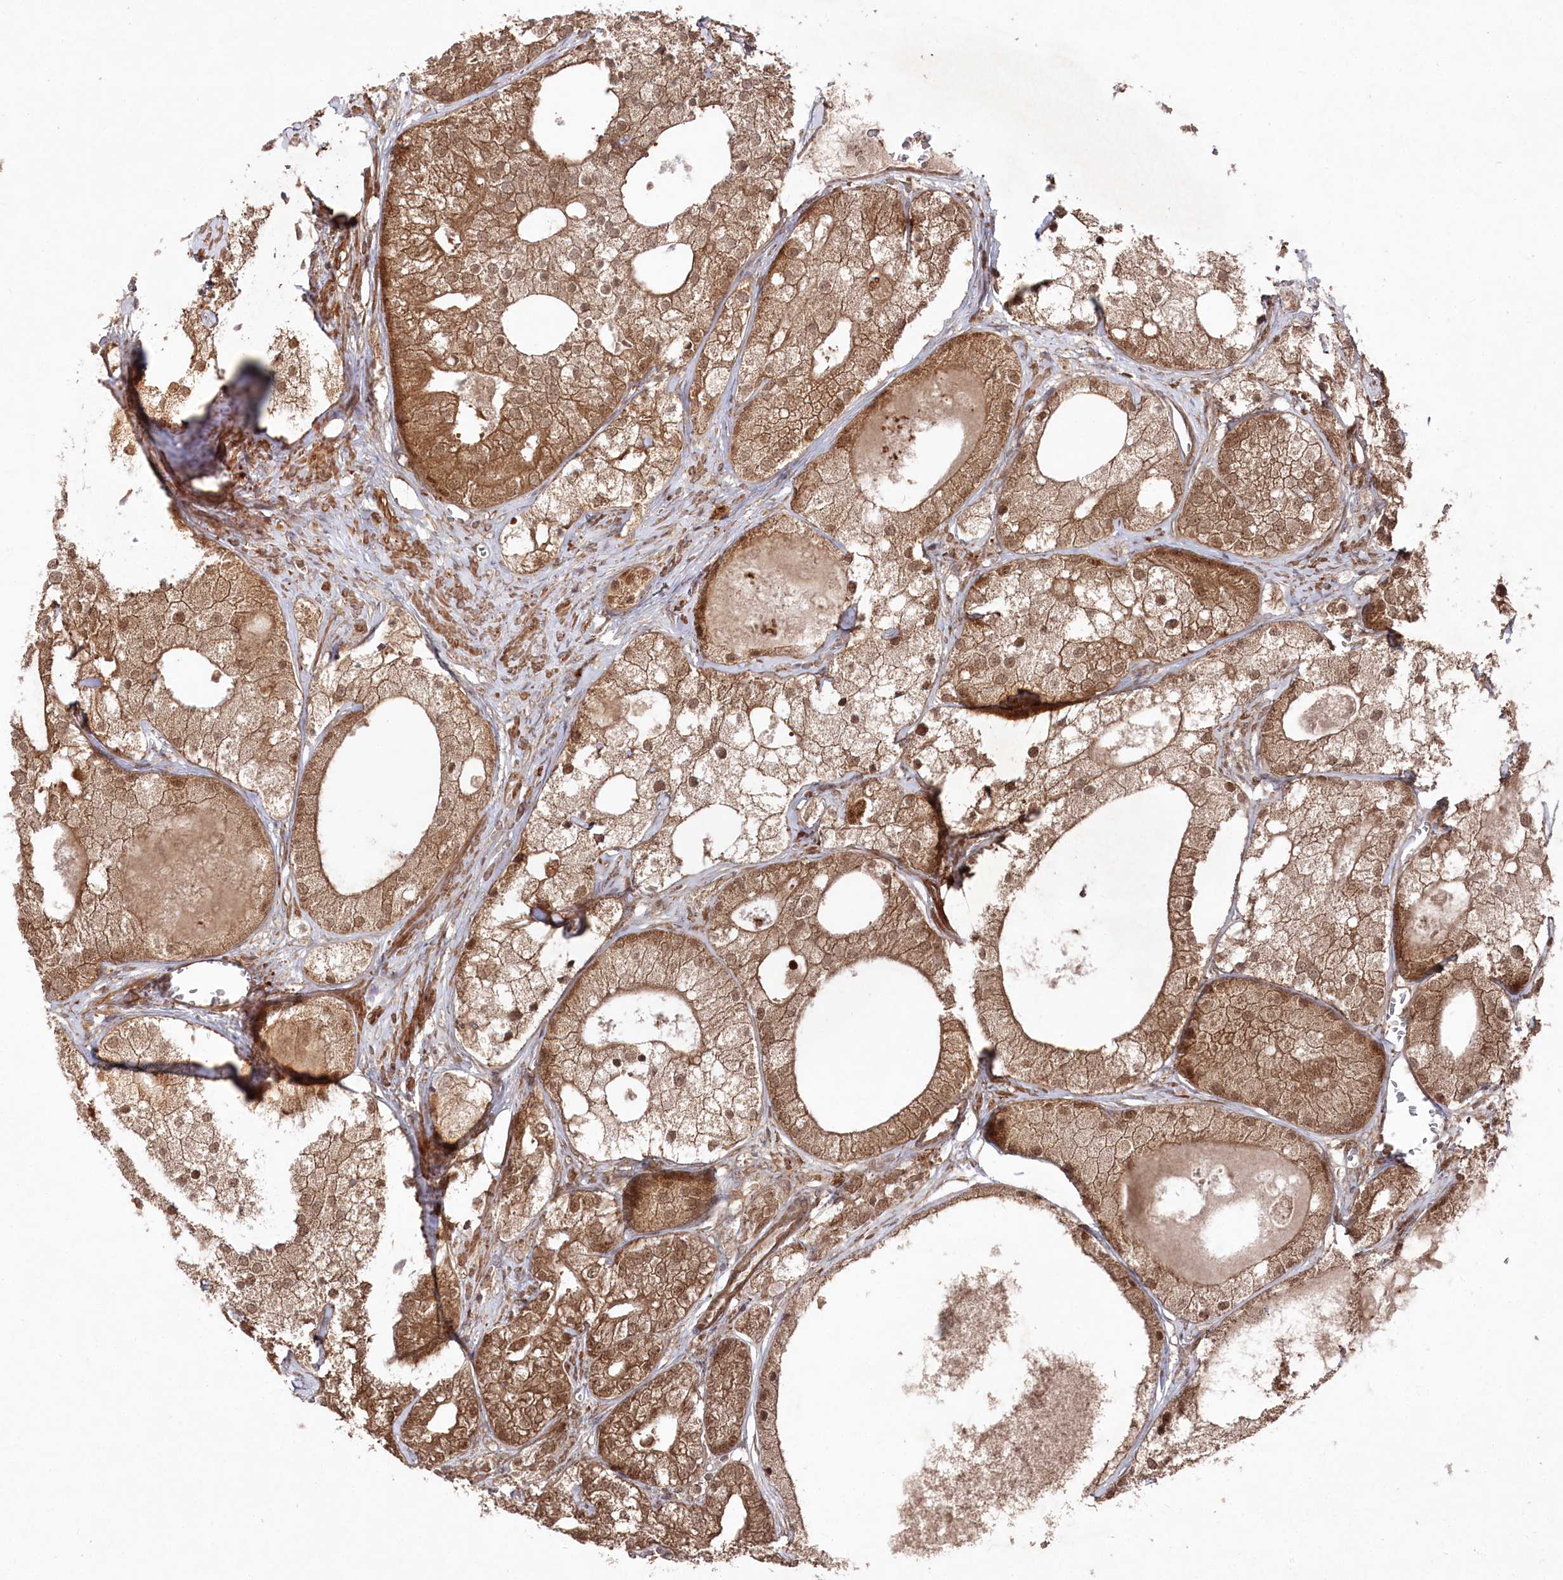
{"staining": {"intensity": "moderate", "quantity": ">75%", "location": "cytoplasmic/membranous,nuclear"}, "tissue": "prostate cancer", "cell_type": "Tumor cells", "image_type": "cancer", "snomed": [{"axis": "morphology", "description": "Adenocarcinoma, Low grade"}, {"axis": "topography", "description": "Prostate"}], "caption": "Prostate adenocarcinoma (low-grade) stained for a protein shows moderate cytoplasmic/membranous and nuclear positivity in tumor cells.", "gene": "BORCS7", "patient": {"sex": "male", "age": 69}}